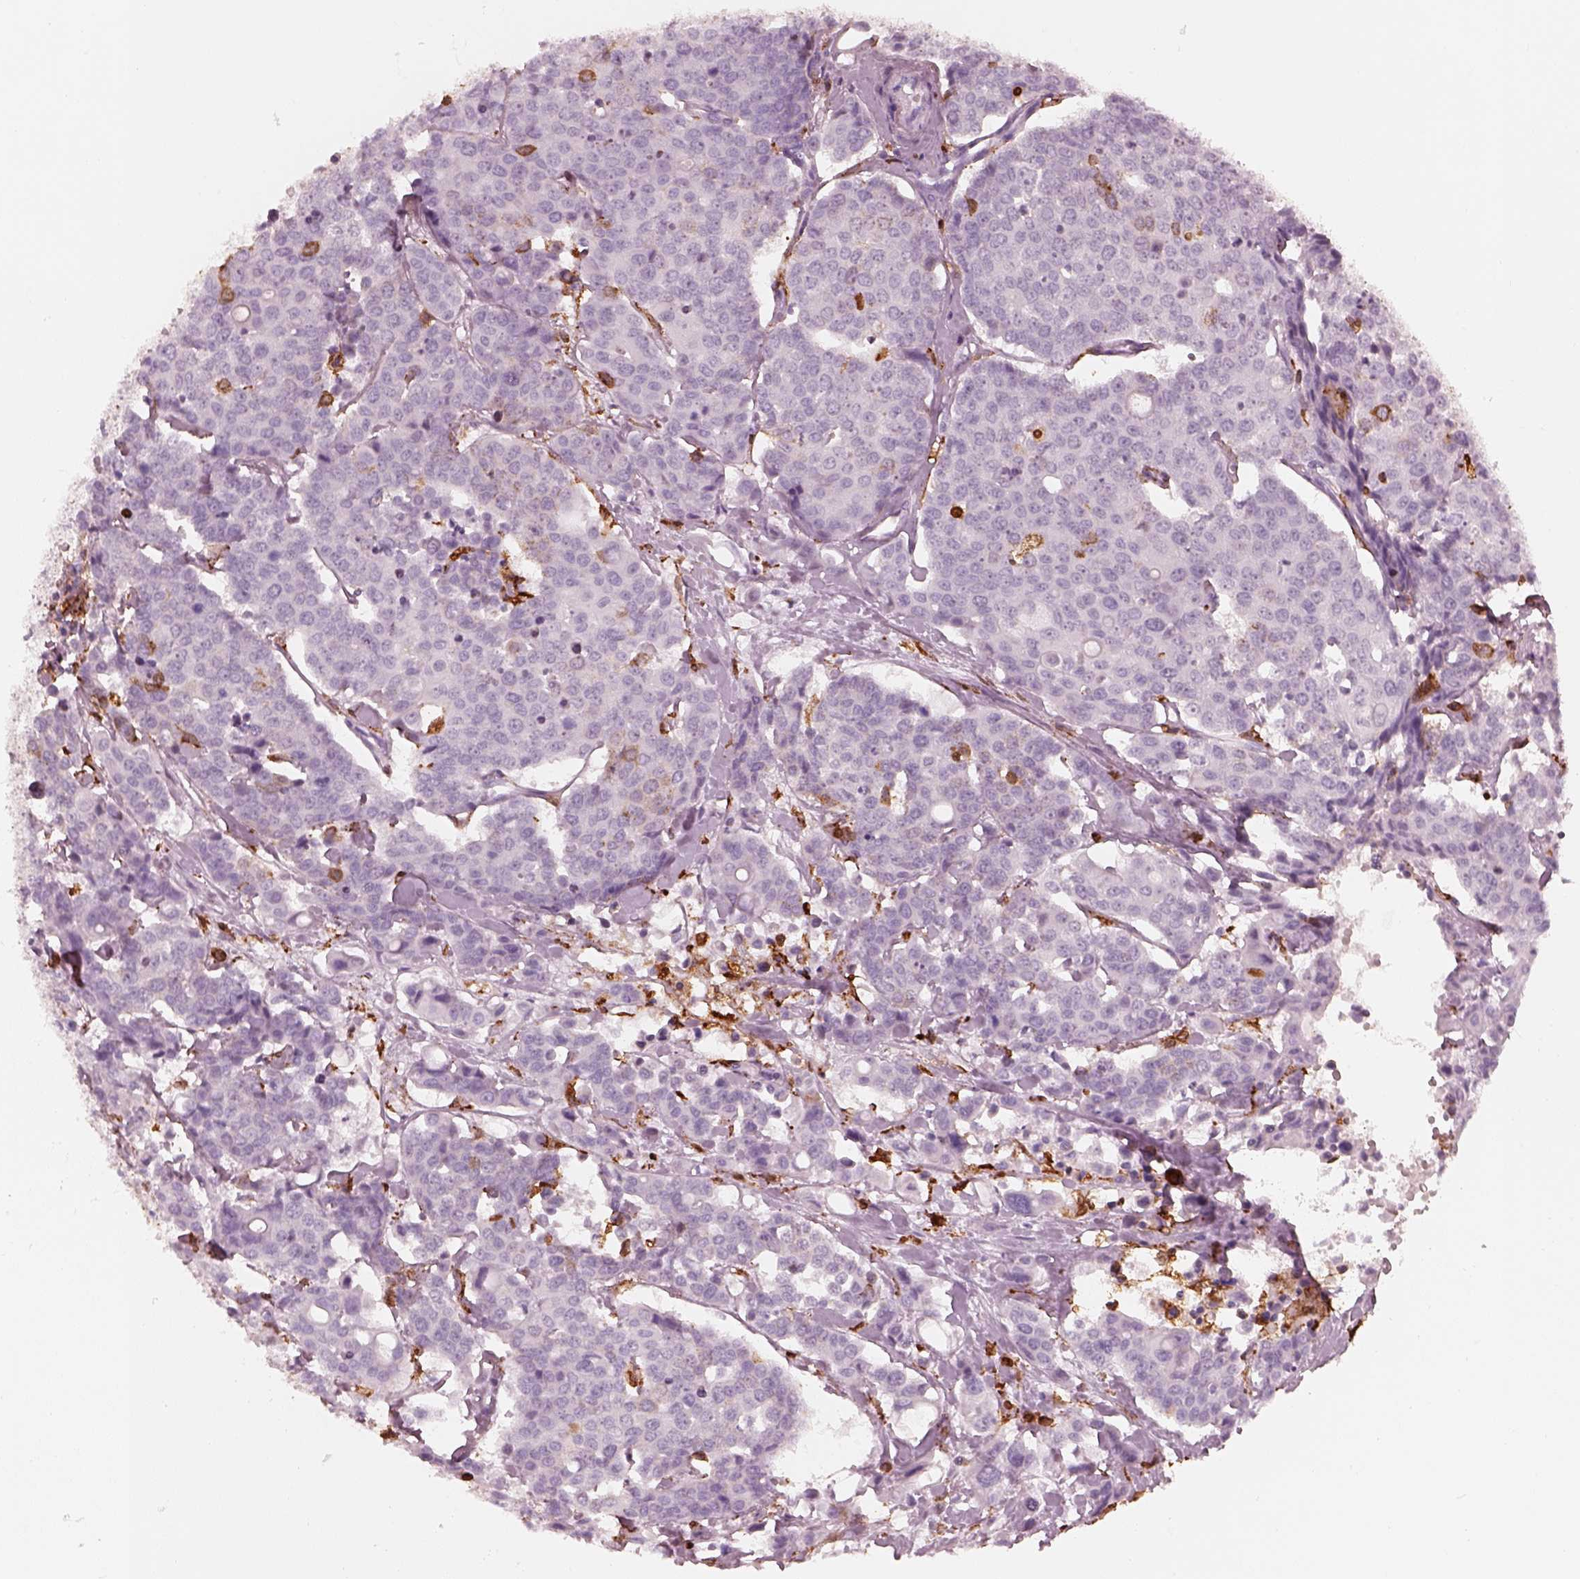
{"staining": {"intensity": "negative", "quantity": "none", "location": "none"}, "tissue": "carcinoid", "cell_type": "Tumor cells", "image_type": "cancer", "snomed": [{"axis": "morphology", "description": "Carcinoid, malignant, NOS"}, {"axis": "topography", "description": "Colon"}], "caption": "Tumor cells are negative for brown protein staining in carcinoid.", "gene": "ALOX5", "patient": {"sex": "male", "age": 81}}